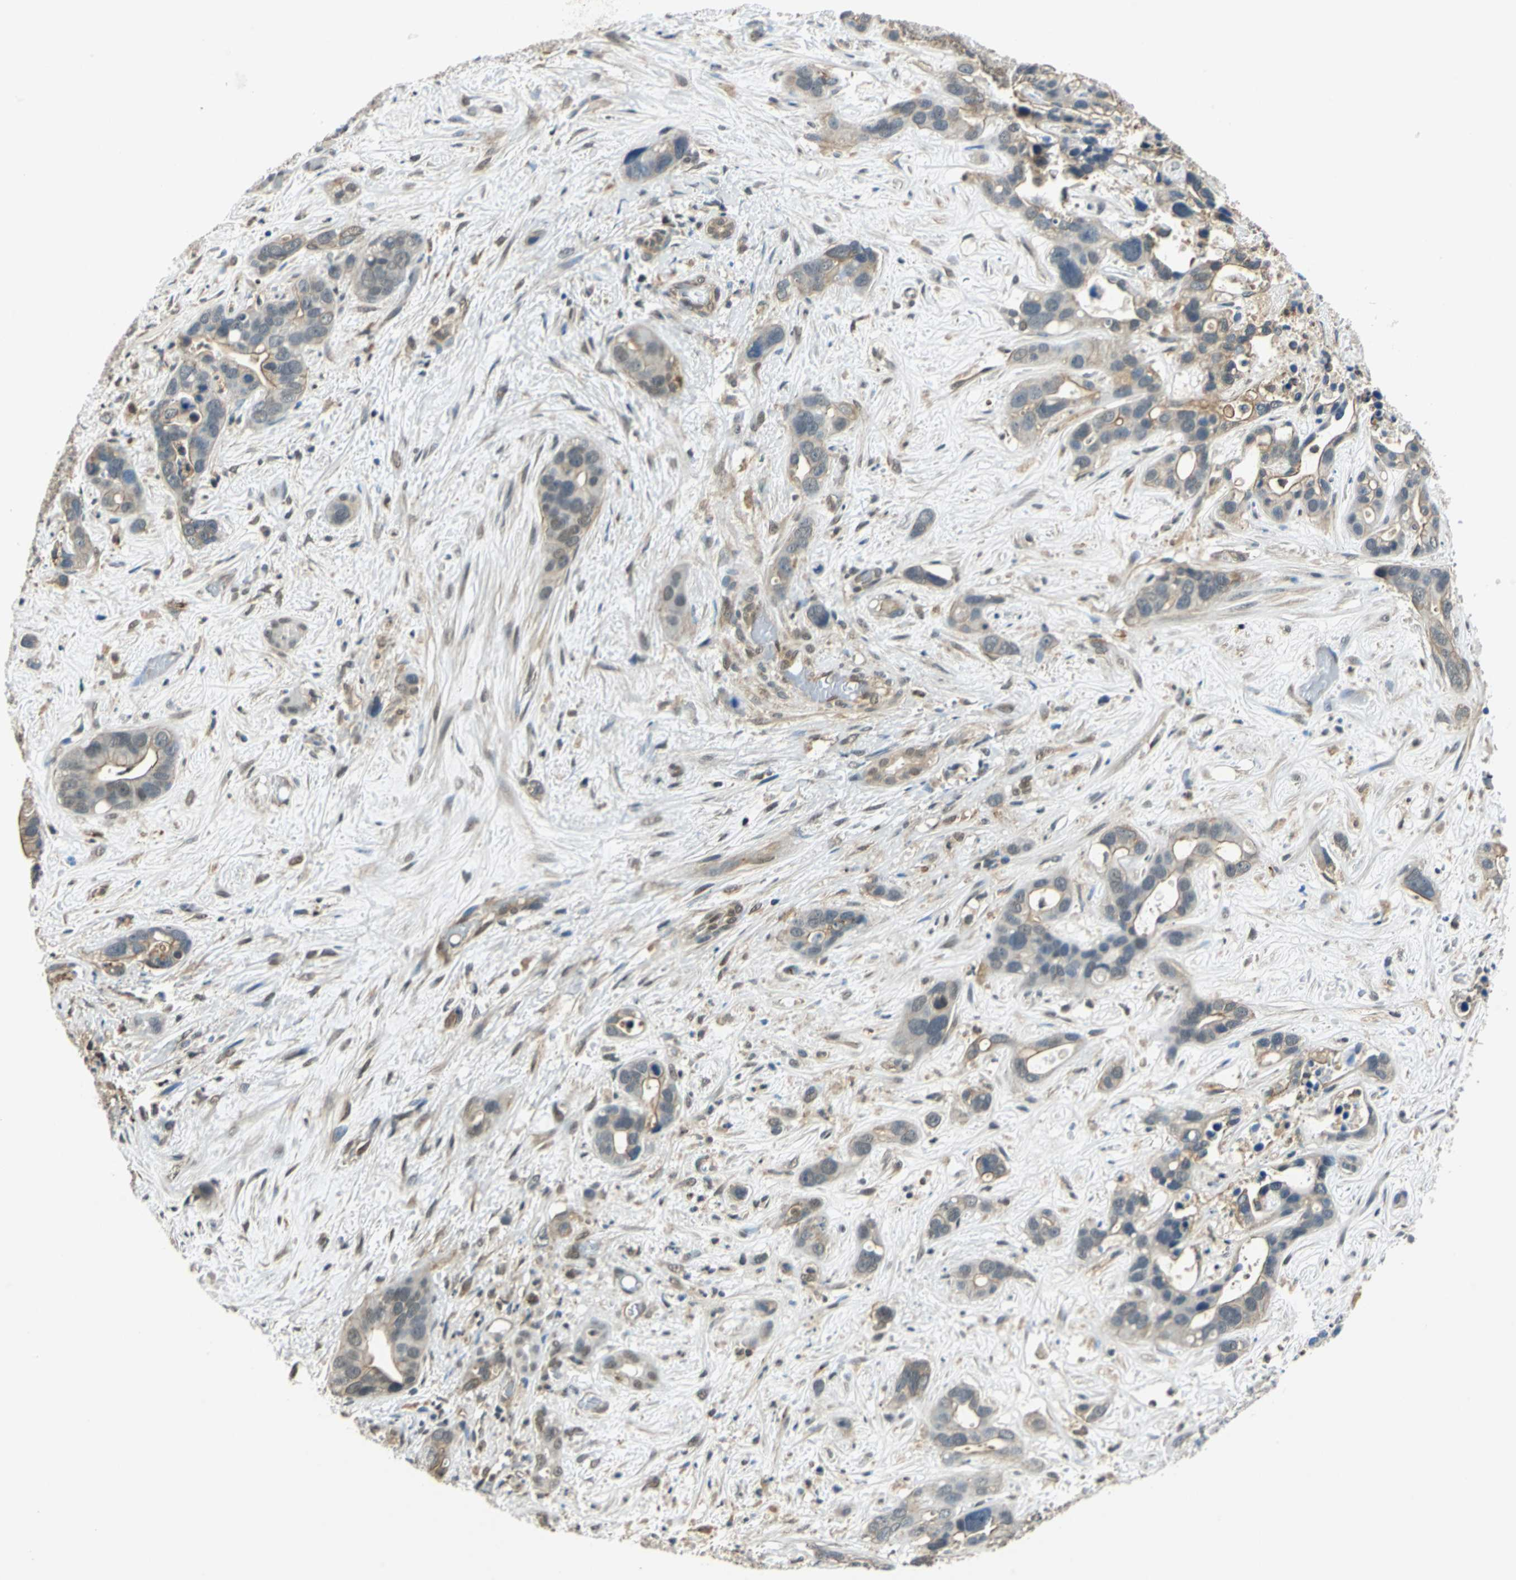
{"staining": {"intensity": "moderate", "quantity": "25%-75%", "location": "cytoplasmic/membranous,nuclear"}, "tissue": "liver cancer", "cell_type": "Tumor cells", "image_type": "cancer", "snomed": [{"axis": "morphology", "description": "Cholangiocarcinoma"}, {"axis": "topography", "description": "Liver"}], "caption": "Human liver cancer (cholangiocarcinoma) stained for a protein (brown) demonstrates moderate cytoplasmic/membranous and nuclear positive expression in approximately 25%-75% of tumor cells.", "gene": "ARPC3", "patient": {"sex": "female", "age": 65}}